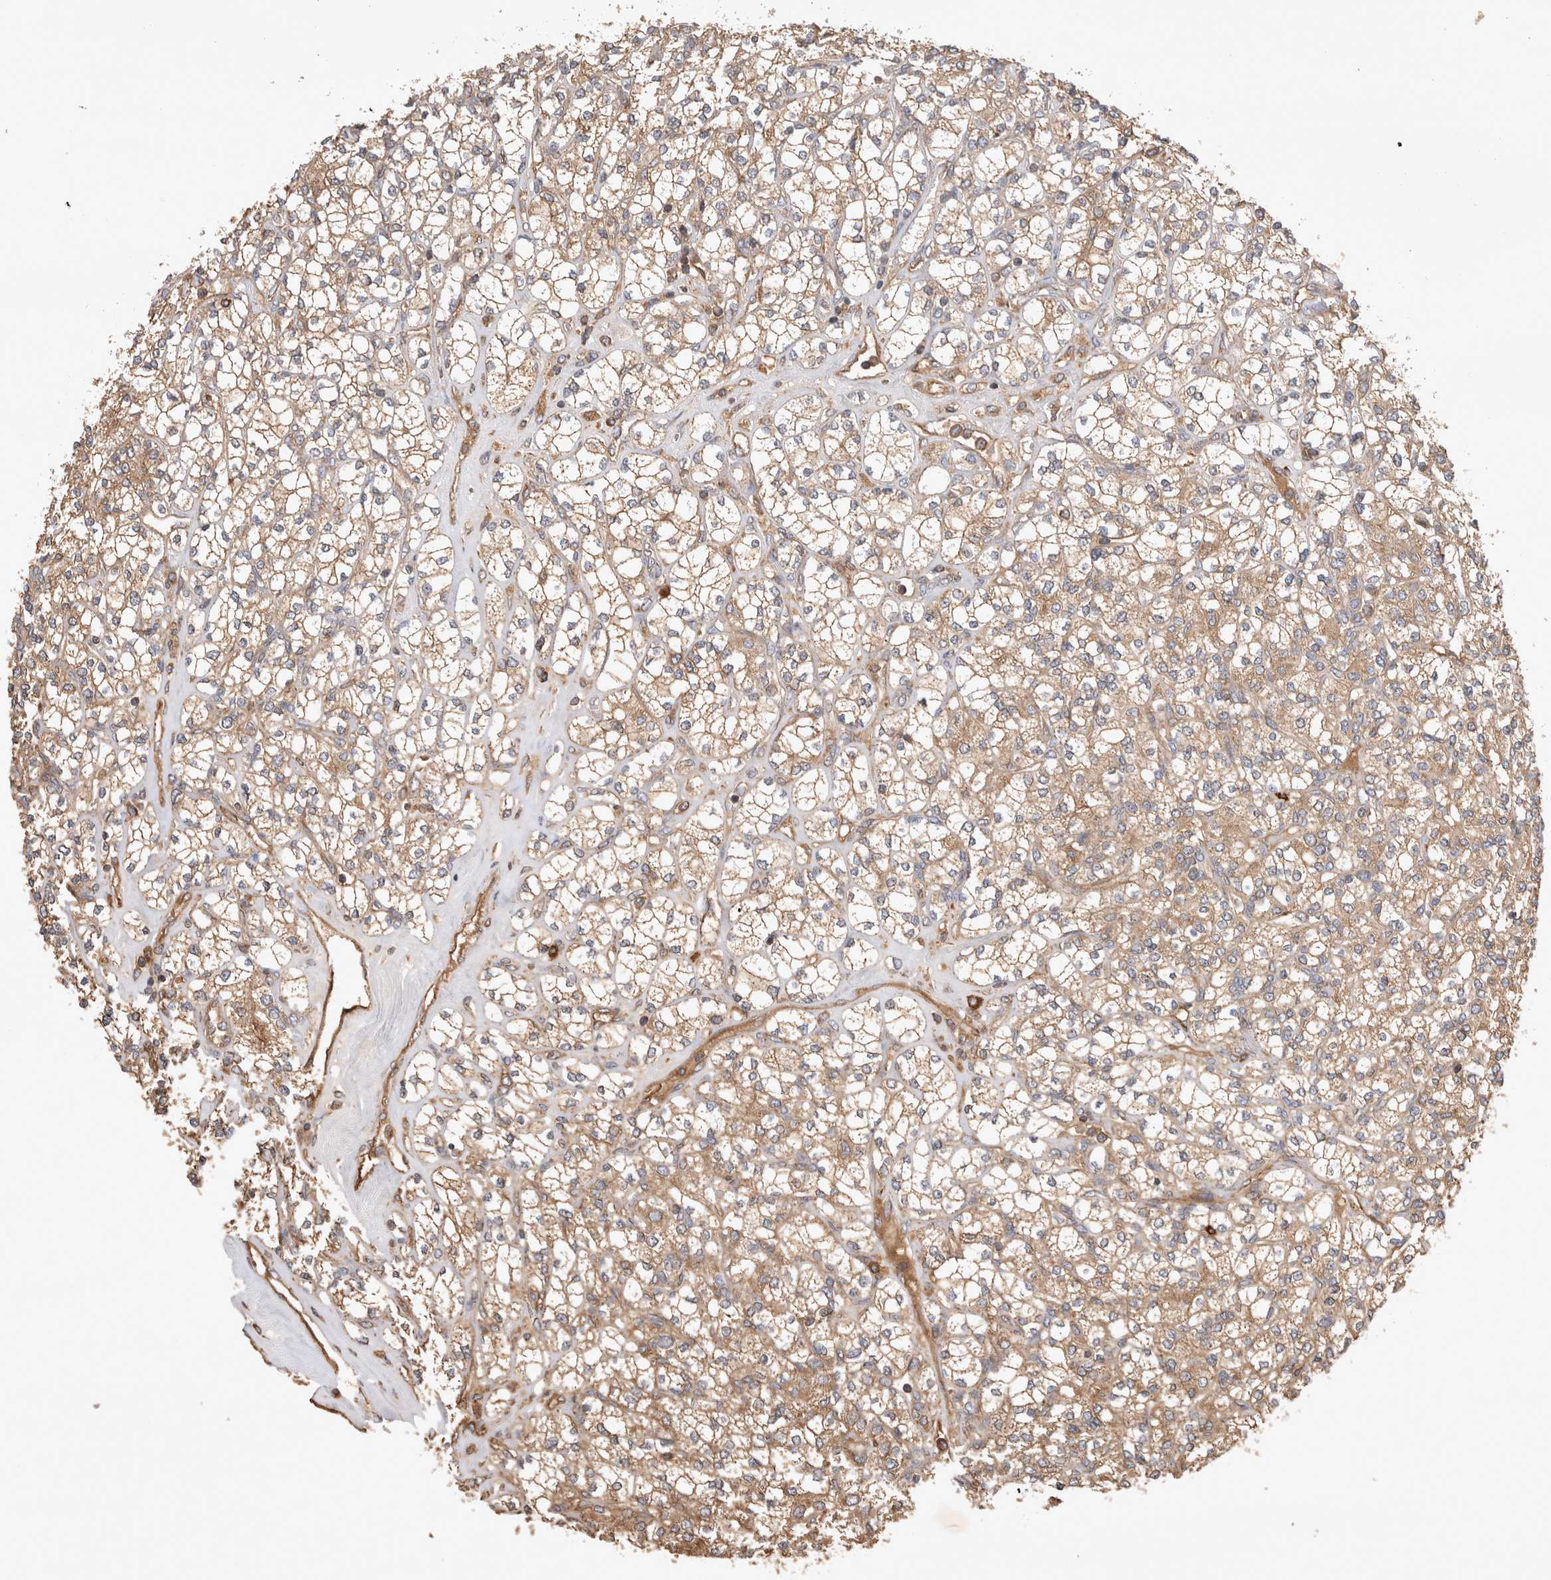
{"staining": {"intensity": "weak", "quantity": ">75%", "location": "cytoplasmic/membranous"}, "tissue": "renal cancer", "cell_type": "Tumor cells", "image_type": "cancer", "snomed": [{"axis": "morphology", "description": "Adenocarcinoma, NOS"}, {"axis": "topography", "description": "Kidney"}], "caption": "Immunohistochemical staining of human renal cancer (adenocarcinoma) exhibits weak cytoplasmic/membranous protein positivity in about >75% of tumor cells.", "gene": "SERAC1", "patient": {"sex": "male", "age": 77}}